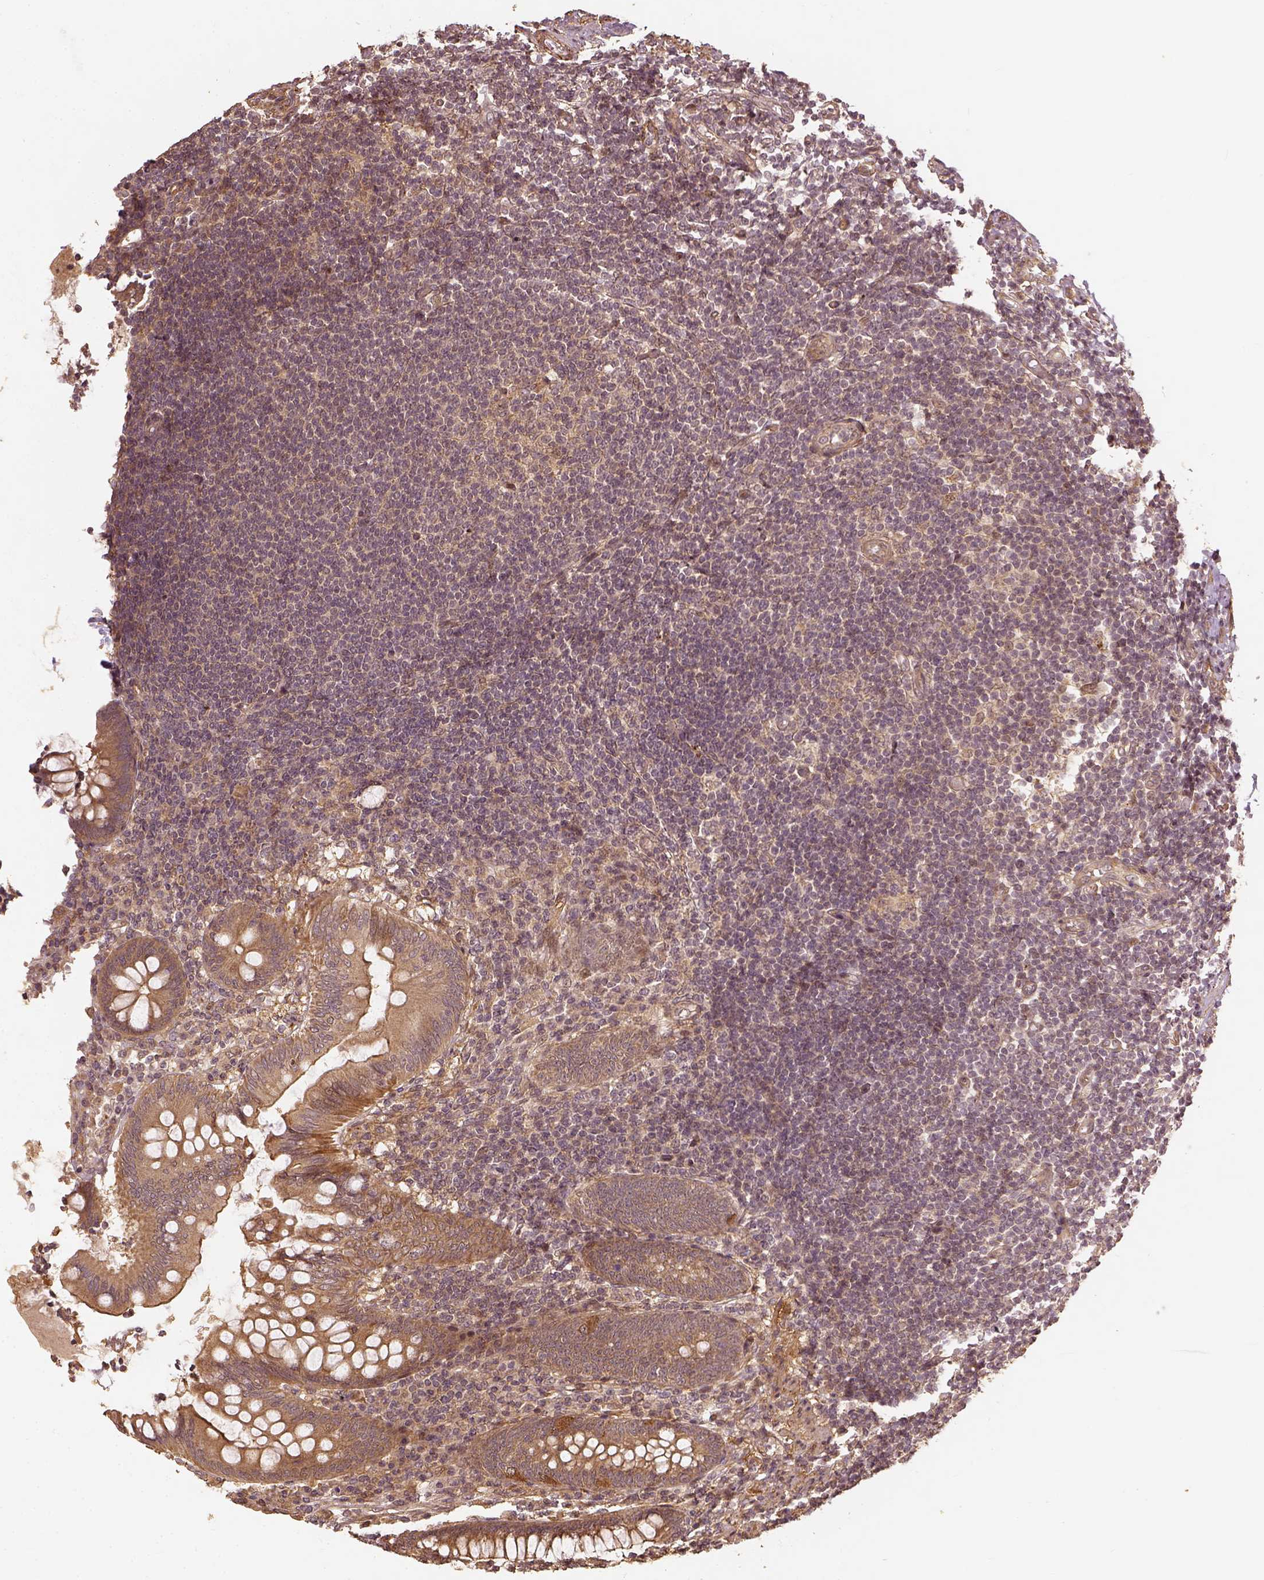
{"staining": {"intensity": "moderate", "quantity": ">75%", "location": "cytoplasmic/membranous"}, "tissue": "appendix", "cell_type": "Glandular cells", "image_type": "normal", "snomed": [{"axis": "morphology", "description": "Normal tissue, NOS"}, {"axis": "topography", "description": "Appendix"}], "caption": "Appendix stained with DAB (3,3'-diaminobenzidine) IHC displays medium levels of moderate cytoplasmic/membranous staining in about >75% of glandular cells.", "gene": "VEGFA", "patient": {"sex": "female", "age": 57}}